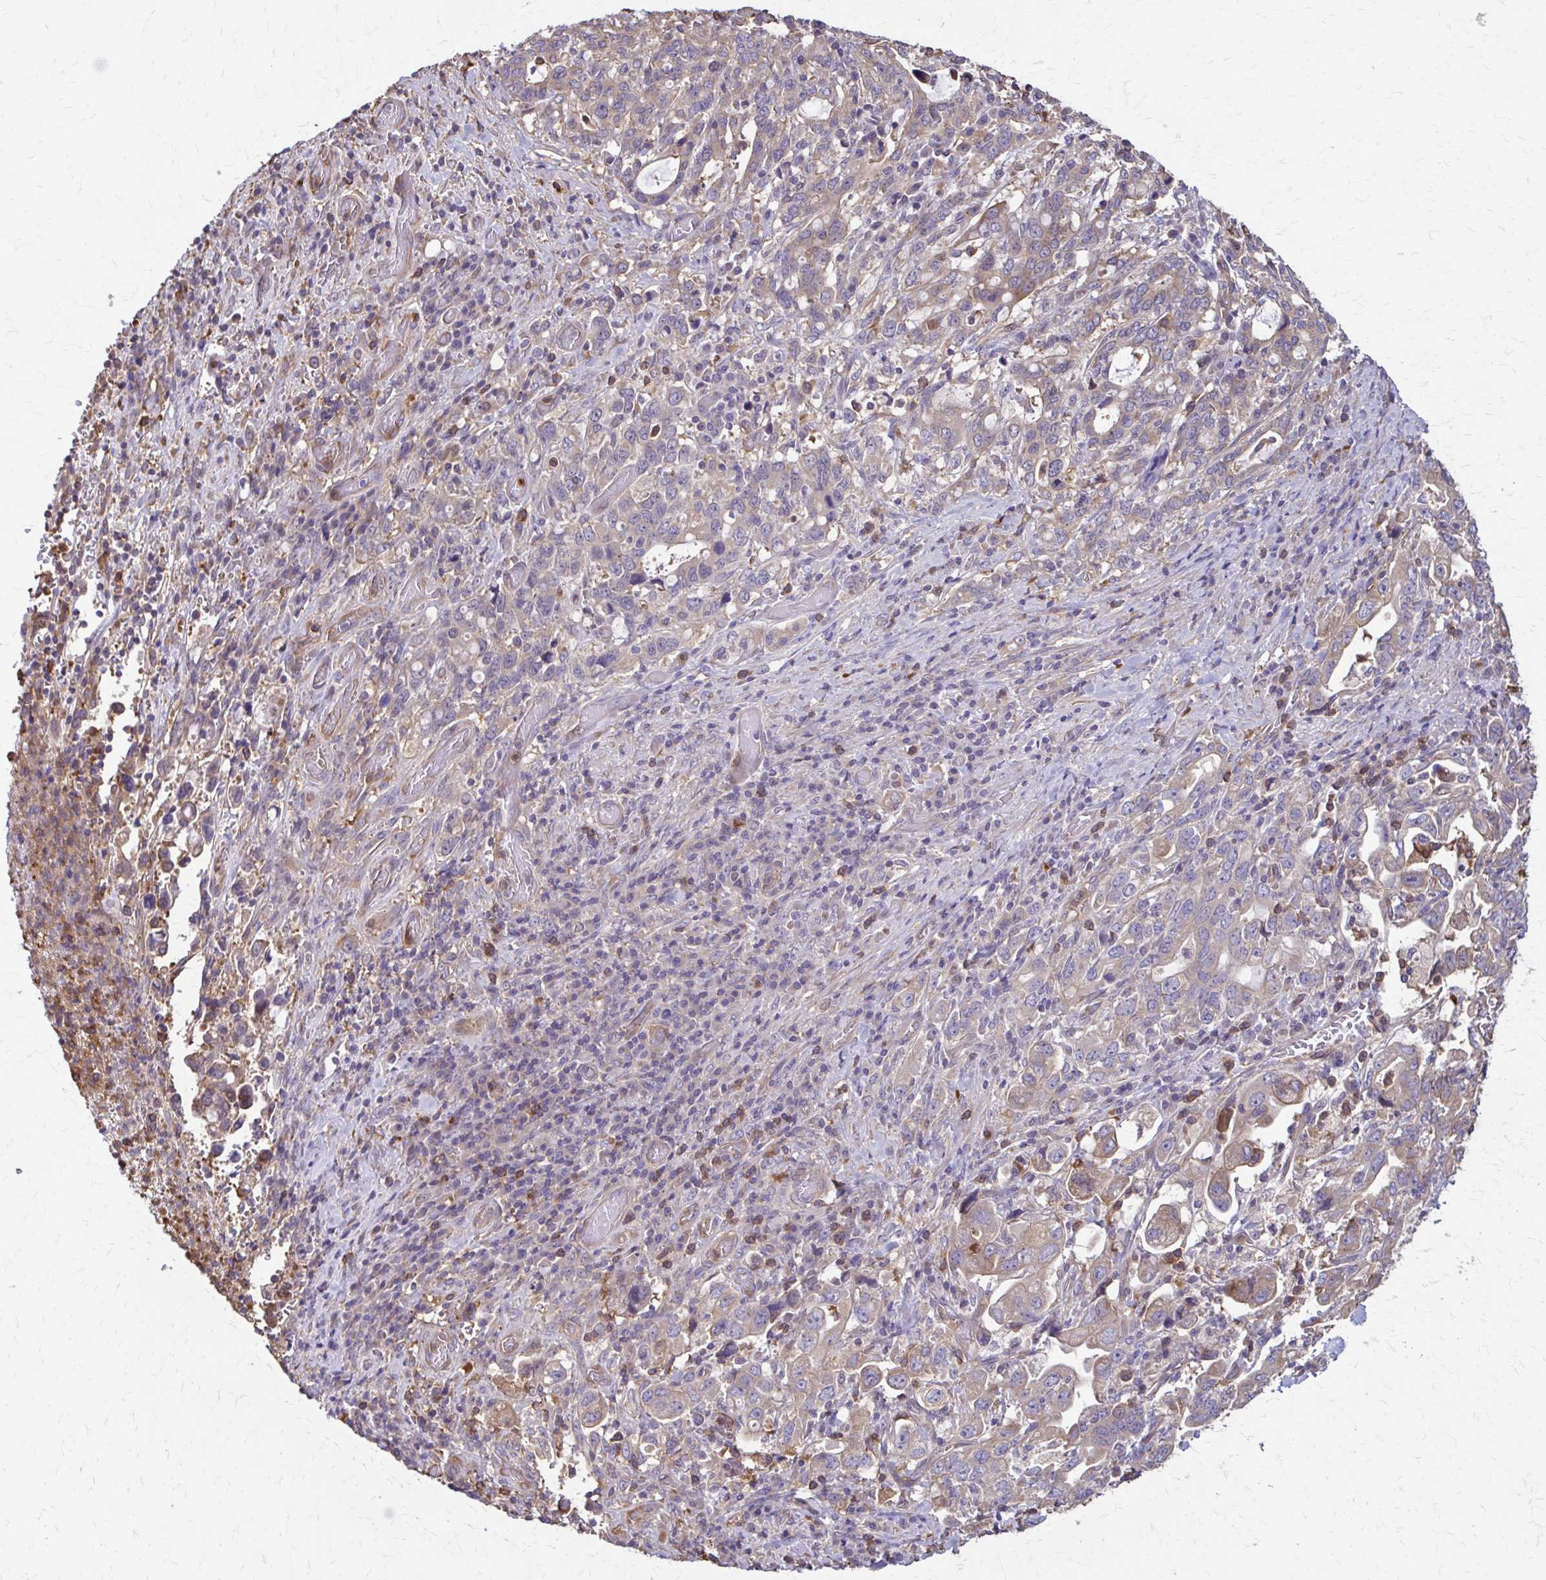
{"staining": {"intensity": "weak", "quantity": "<25%", "location": "cytoplasmic/membranous"}, "tissue": "stomach cancer", "cell_type": "Tumor cells", "image_type": "cancer", "snomed": [{"axis": "morphology", "description": "Adenocarcinoma, NOS"}, {"axis": "topography", "description": "Stomach, upper"}, {"axis": "topography", "description": "Stomach"}], "caption": "Tumor cells show no significant protein expression in stomach cancer.", "gene": "DSP", "patient": {"sex": "male", "age": 62}}